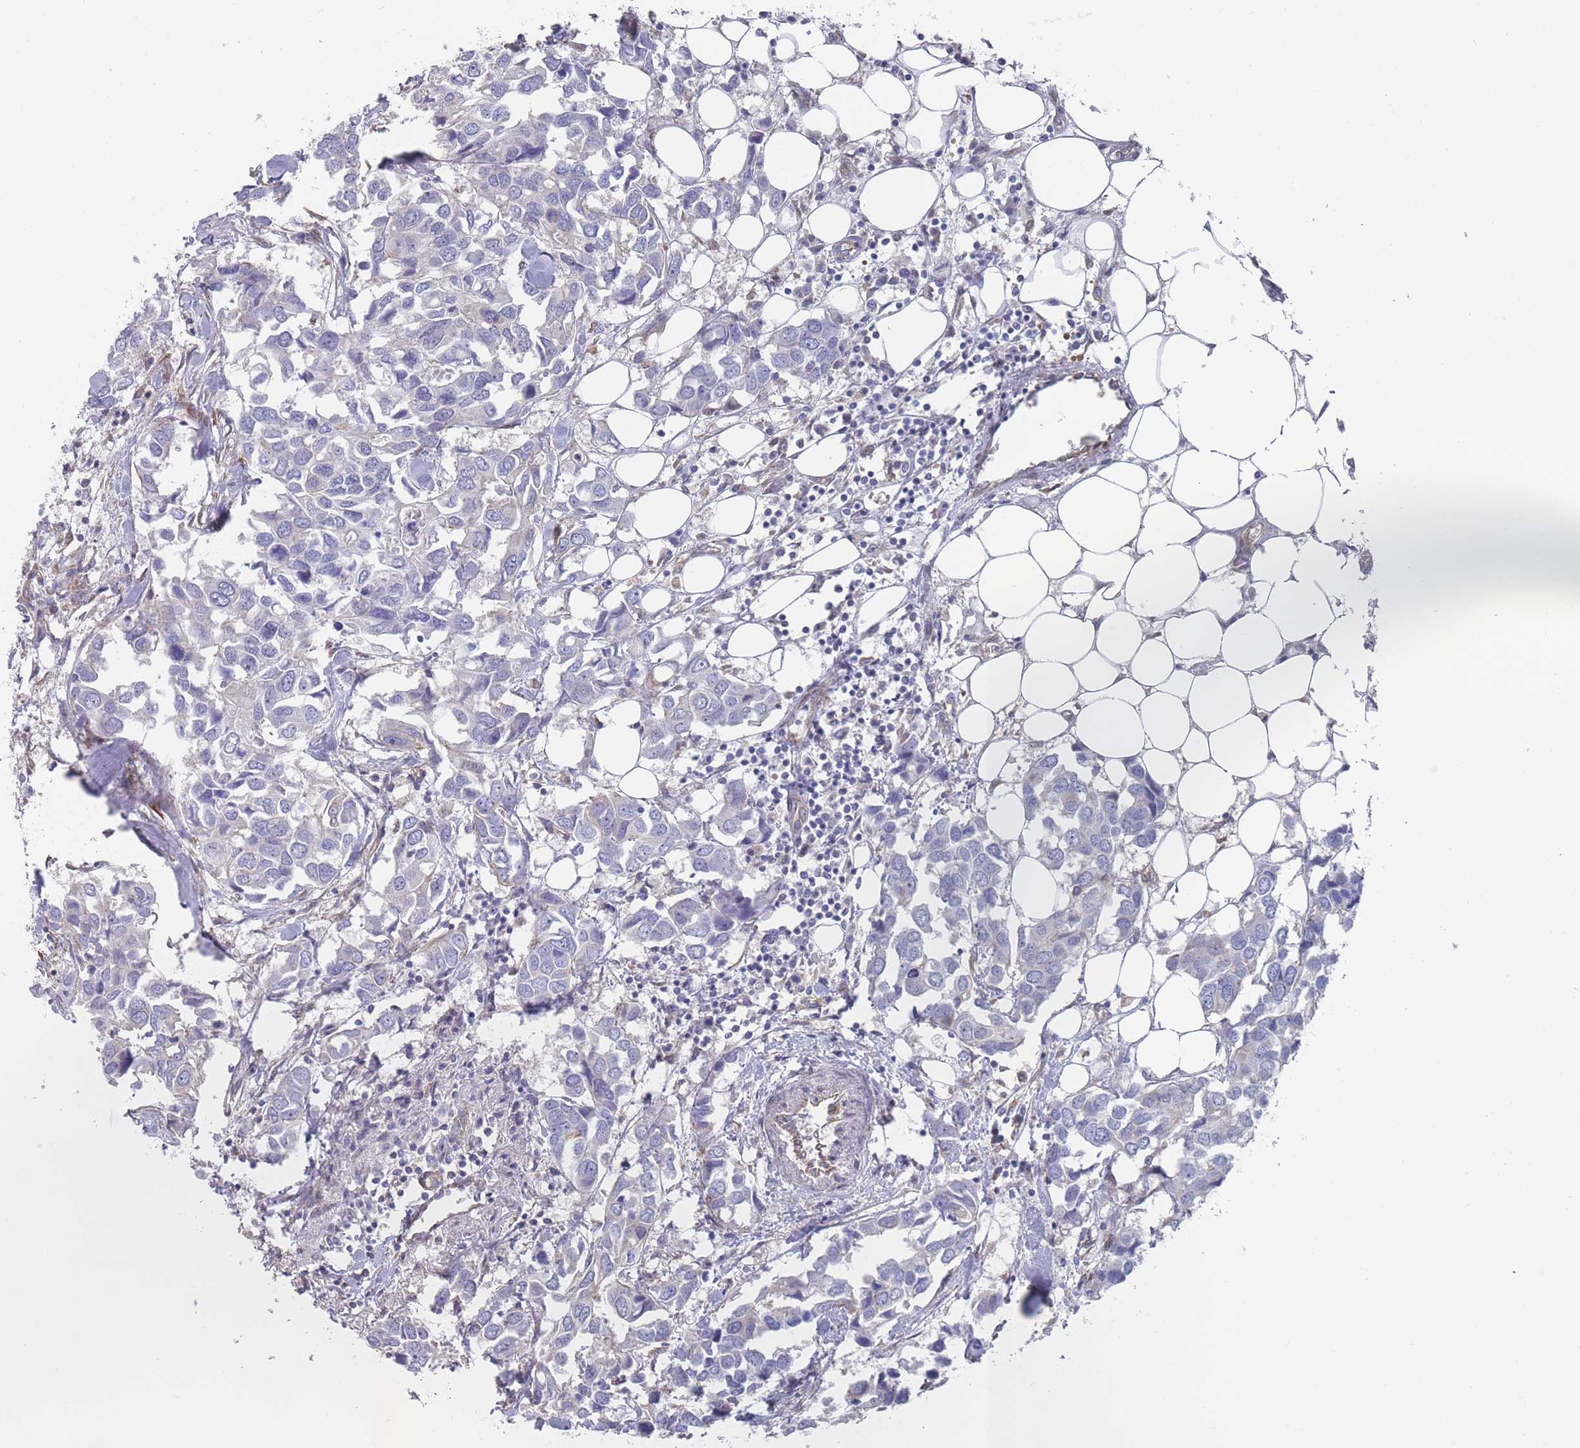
{"staining": {"intensity": "negative", "quantity": "none", "location": "none"}, "tissue": "breast cancer", "cell_type": "Tumor cells", "image_type": "cancer", "snomed": [{"axis": "morphology", "description": "Duct carcinoma"}, {"axis": "topography", "description": "Breast"}], "caption": "Invasive ductal carcinoma (breast) was stained to show a protein in brown. There is no significant positivity in tumor cells.", "gene": "SLC1A6", "patient": {"sex": "female", "age": 83}}